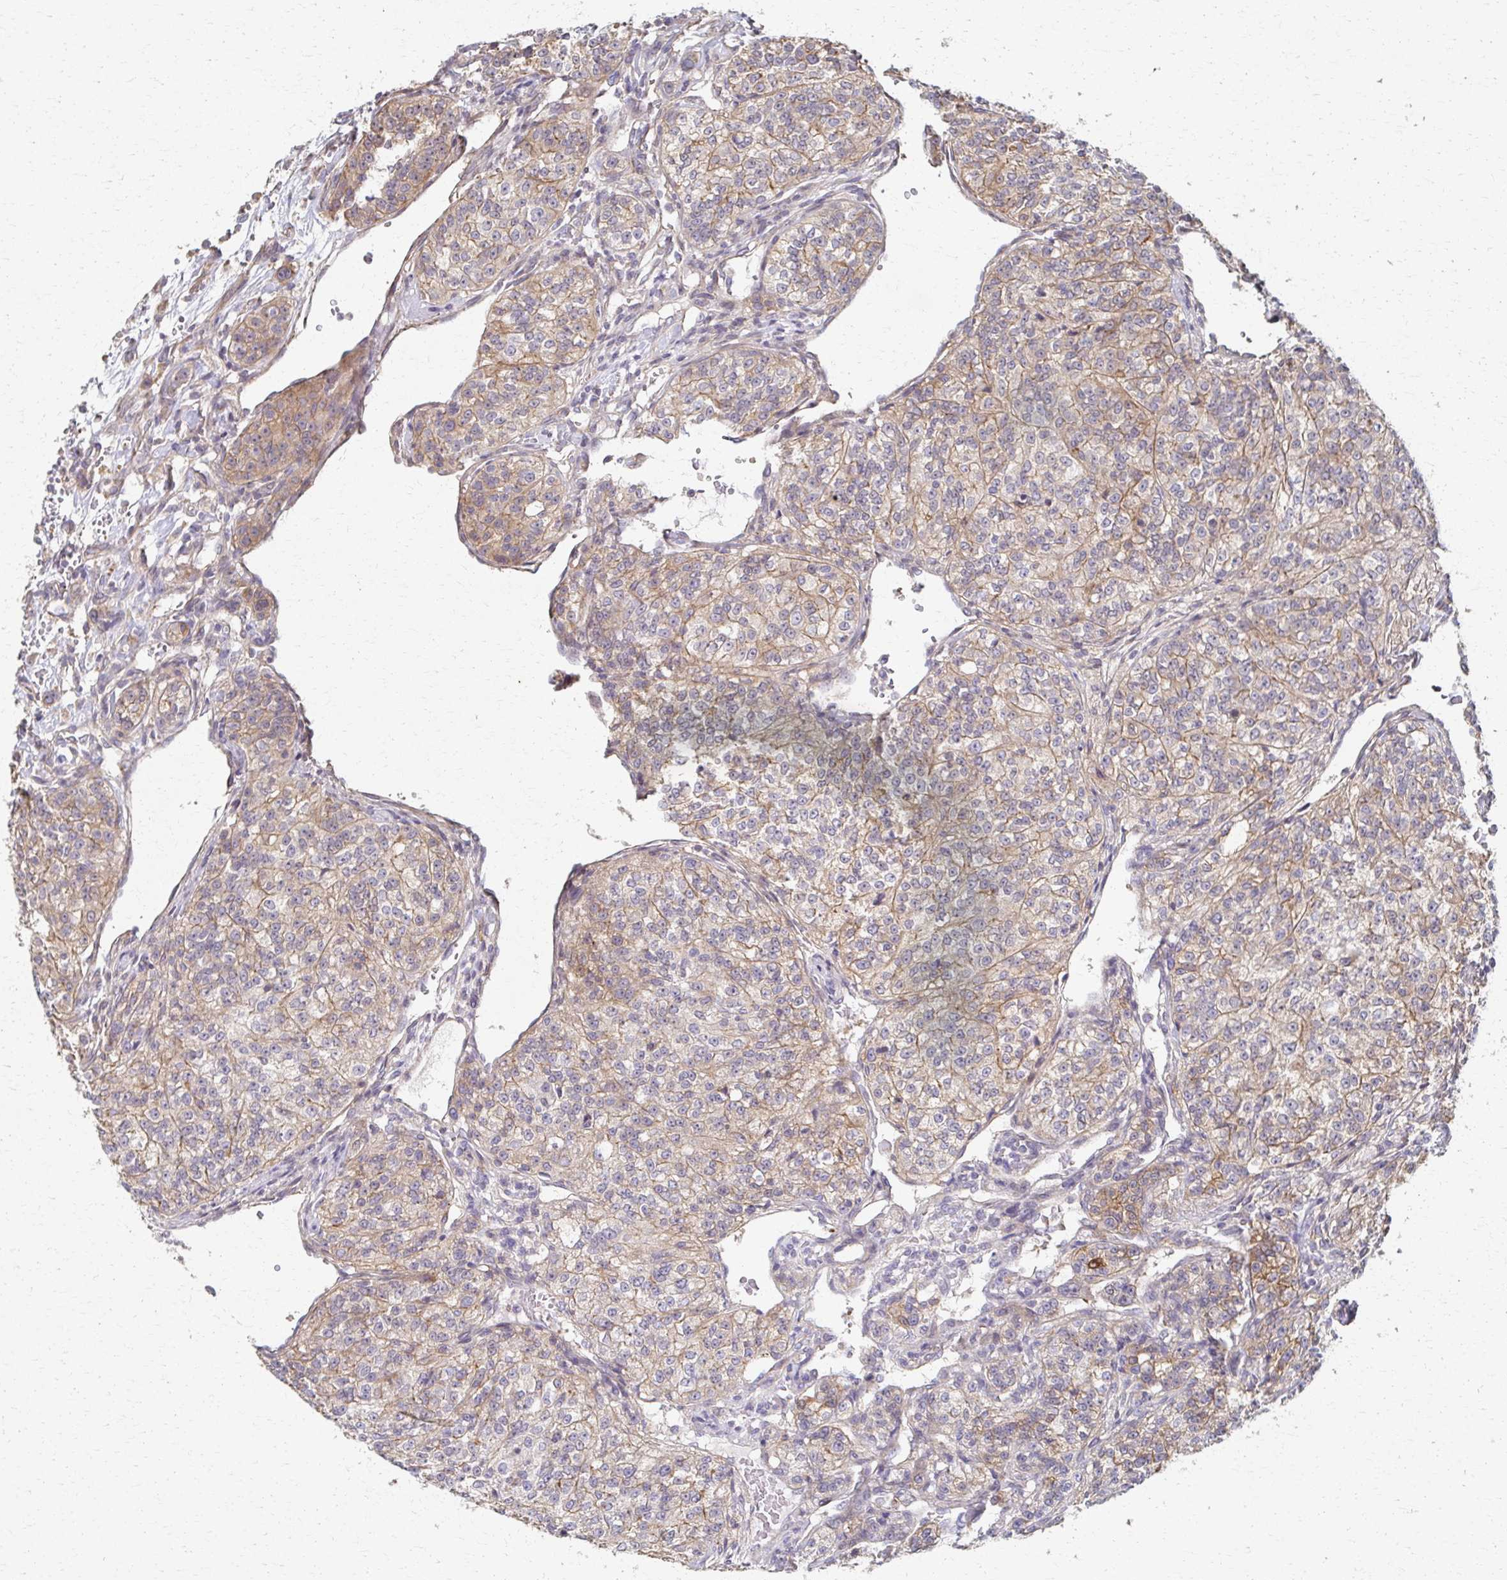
{"staining": {"intensity": "weak", "quantity": ">75%", "location": "cytoplasmic/membranous"}, "tissue": "renal cancer", "cell_type": "Tumor cells", "image_type": "cancer", "snomed": [{"axis": "morphology", "description": "Adenocarcinoma, NOS"}, {"axis": "topography", "description": "Kidney"}], "caption": "IHC staining of renal cancer, which exhibits low levels of weak cytoplasmic/membranous staining in approximately >75% of tumor cells indicating weak cytoplasmic/membranous protein positivity. The staining was performed using DAB (brown) for protein detection and nuclei were counterstained in hematoxylin (blue).", "gene": "EOLA2", "patient": {"sex": "female", "age": 63}}